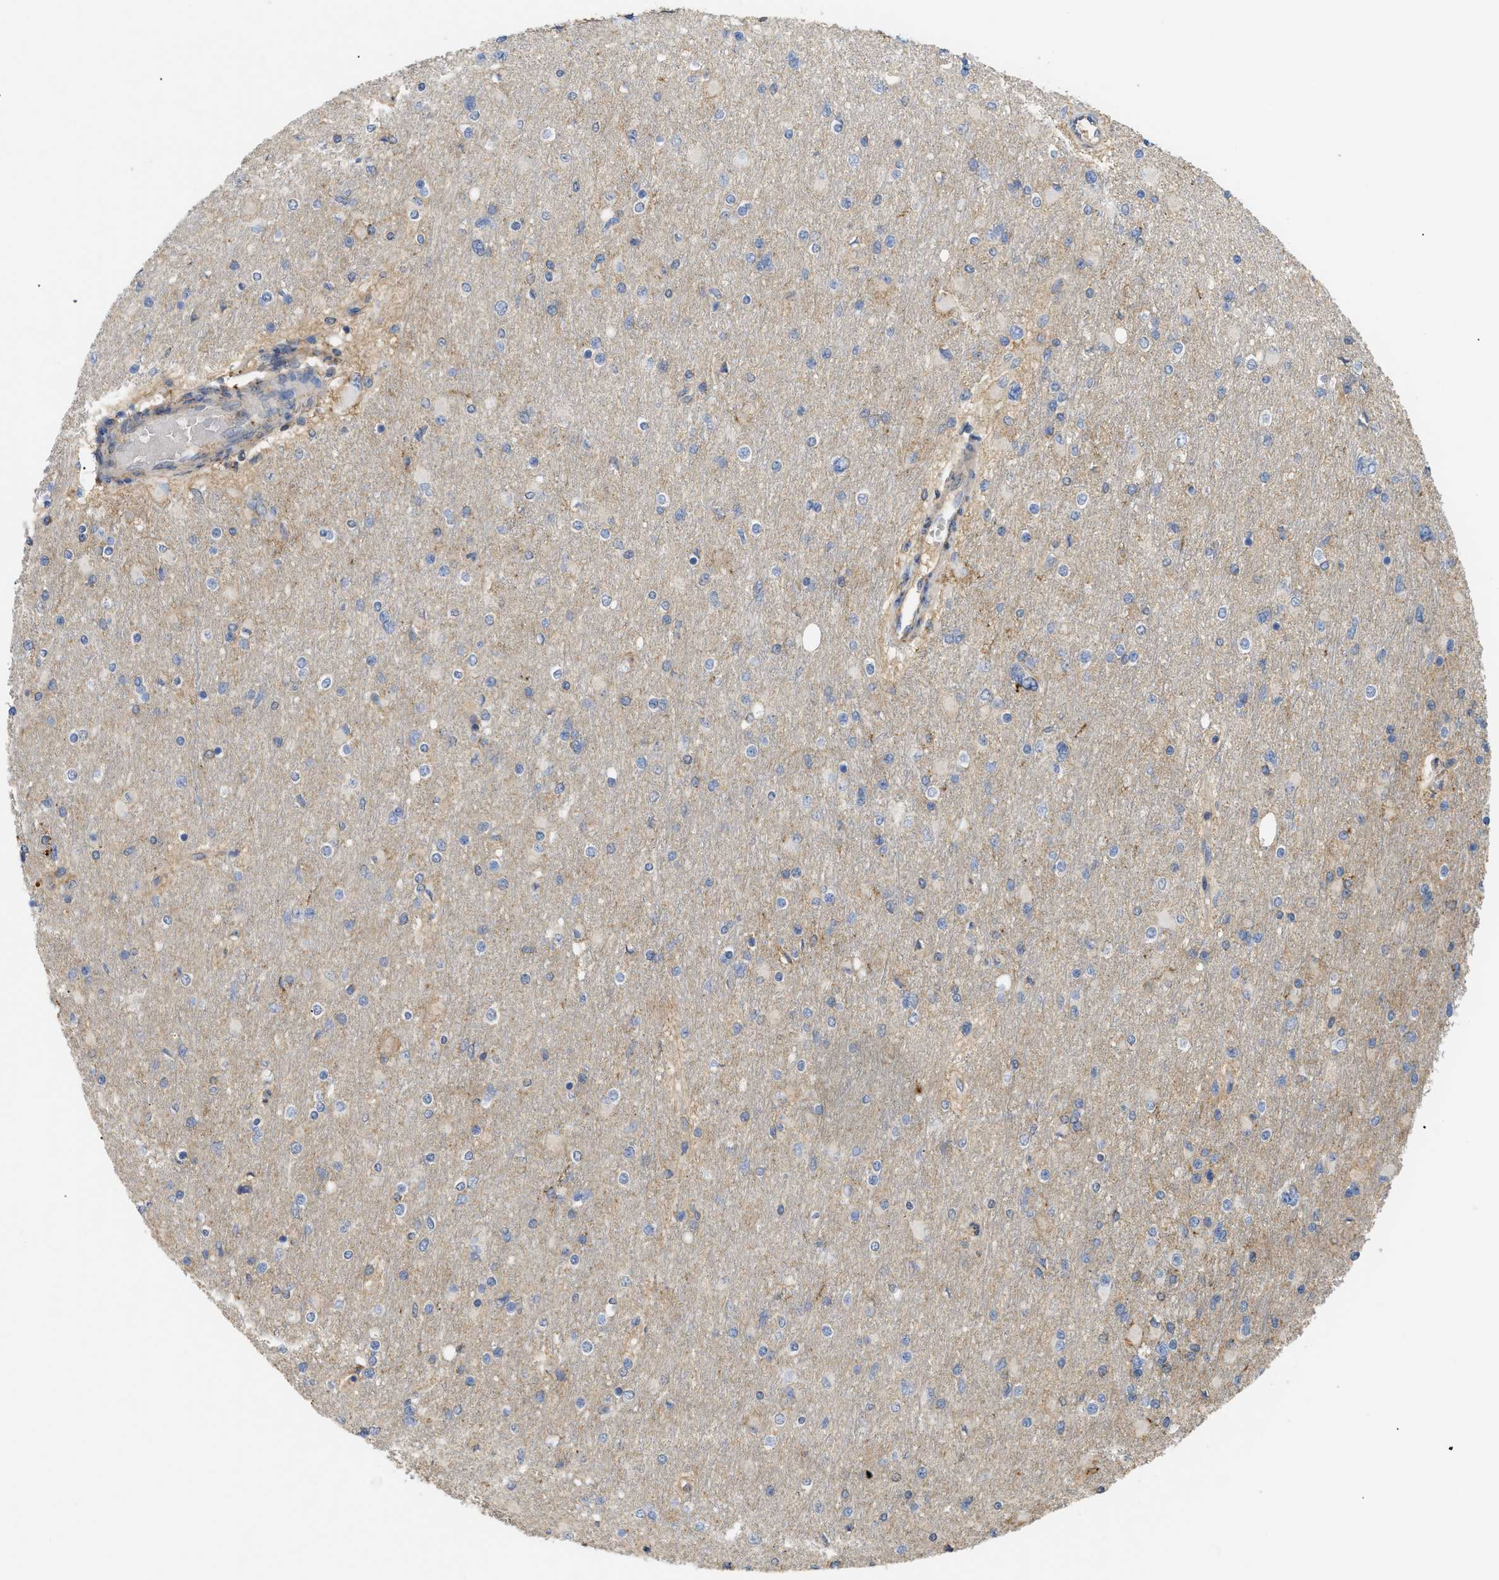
{"staining": {"intensity": "negative", "quantity": "none", "location": "none"}, "tissue": "glioma", "cell_type": "Tumor cells", "image_type": "cancer", "snomed": [{"axis": "morphology", "description": "Glioma, malignant, High grade"}, {"axis": "topography", "description": "Cerebral cortex"}], "caption": "This is an immunohistochemistry histopathology image of human glioma. There is no expression in tumor cells.", "gene": "ANXA4", "patient": {"sex": "female", "age": 36}}